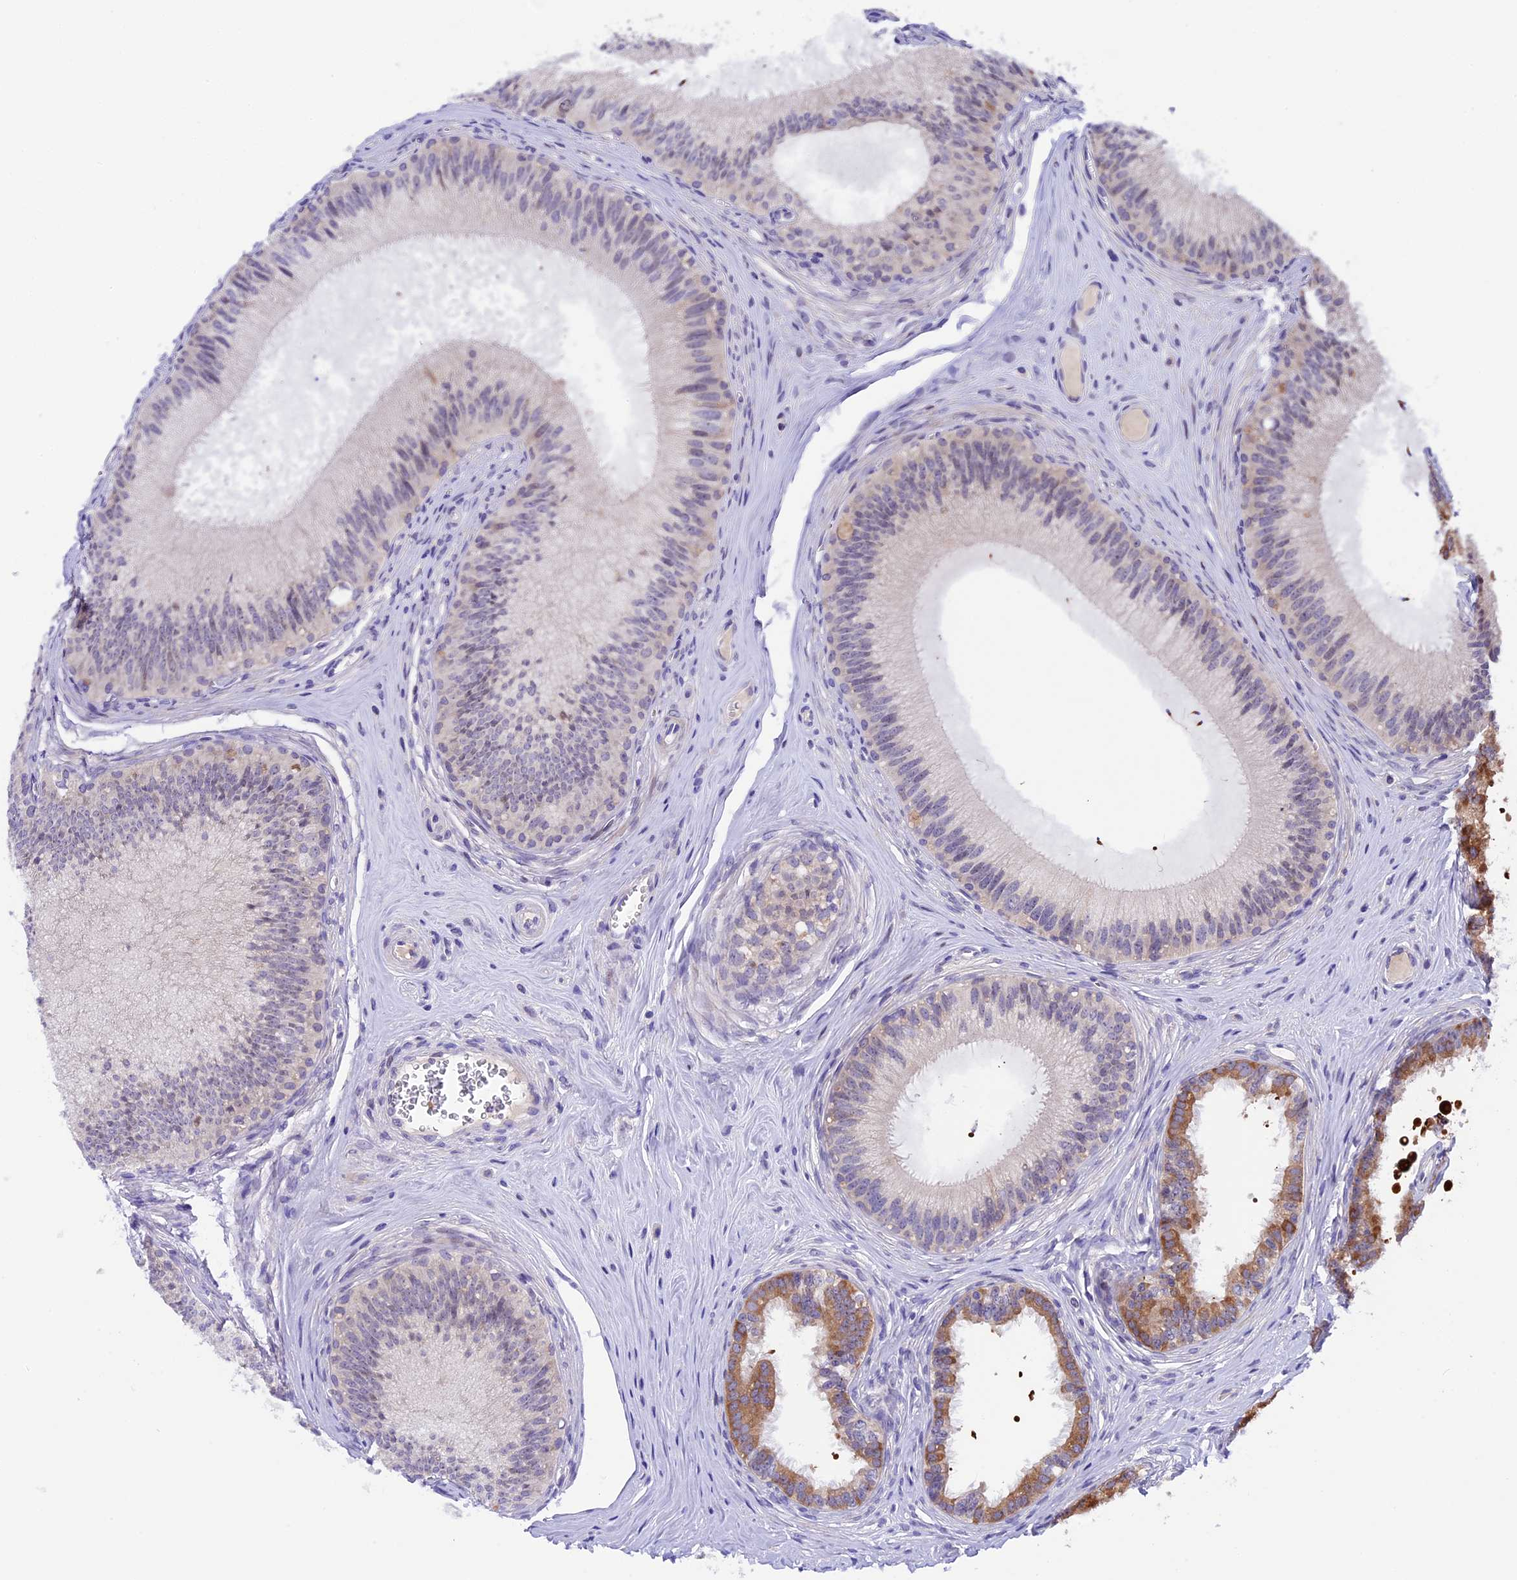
{"staining": {"intensity": "weak", "quantity": "<25%", "location": "cytoplasmic/membranous"}, "tissue": "epididymis", "cell_type": "Glandular cells", "image_type": "normal", "snomed": [{"axis": "morphology", "description": "Normal tissue, NOS"}, {"axis": "topography", "description": "Epididymis"}], "caption": "IHC histopathology image of benign epididymis: human epididymis stained with DAB (3,3'-diaminobenzidine) displays no significant protein positivity in glandular cells. The staining was performed using DAB (3,3'-diaminobenzidine) to visualize the protein expression in brown, while the nuclei were stained in blue with hematoxylin (Magnification: 20x).", "gene": "XKR7", "patient": {"sex": "male", "age": 46}}